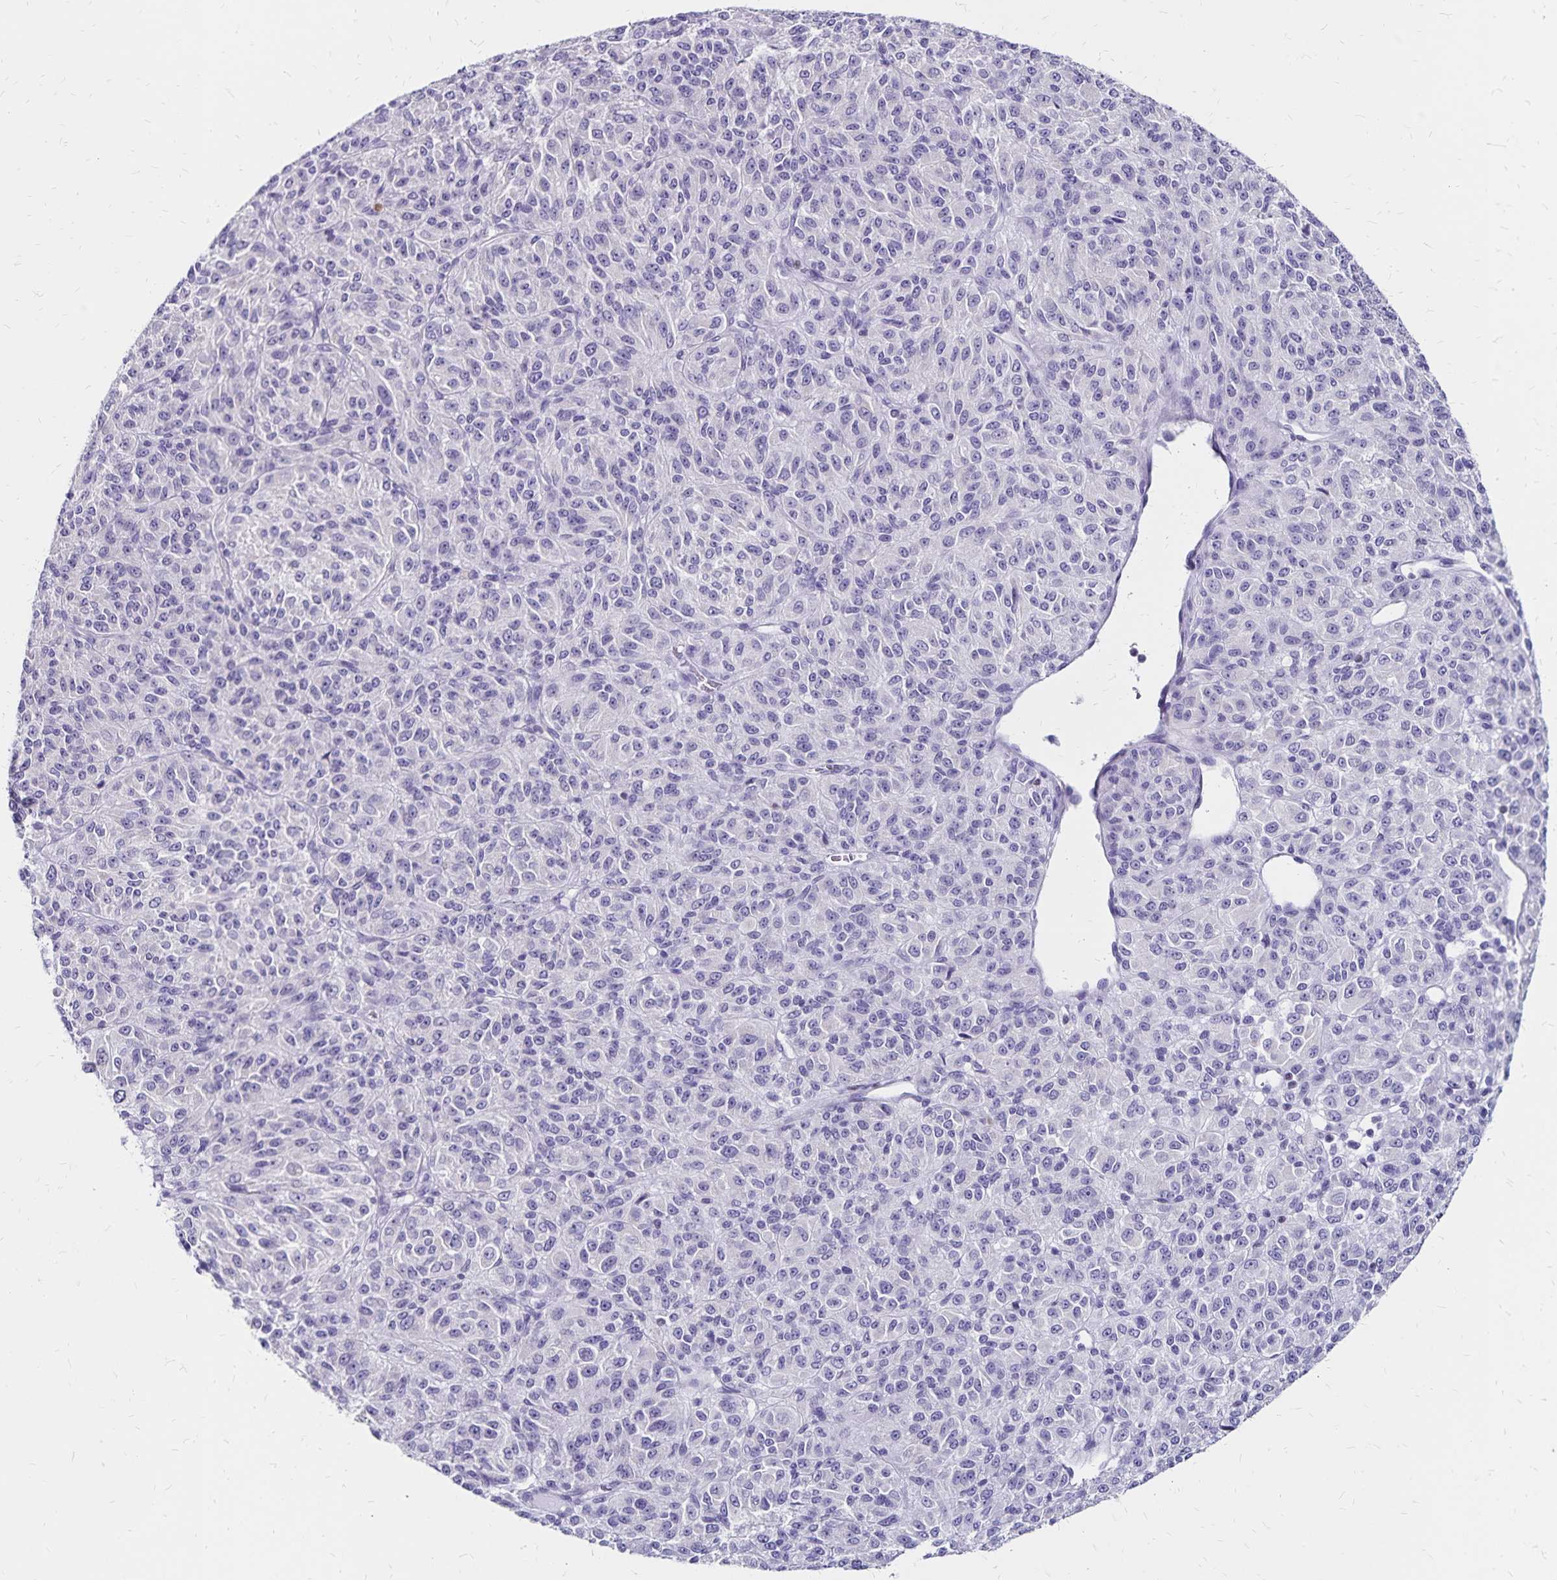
{"staining": {"intensity": "negative", "quantity": "none", "location": "none"}, "tissue": "melanoma", "cell_type": "Tumor cells", "image_type": "cancer", "snomed": [{"axis": "morphology", "description": "Malignant melanoma, Metastatic site"}, {"axis": "topography", "description": "Brain"}], "caption": "Immunohistochemical staining of malignant melanoma (metastatic site) demonstrates no significant expression in tumor cells.", "gene": "IKZF1", "patient": {"sex": "female", "age": 56}}